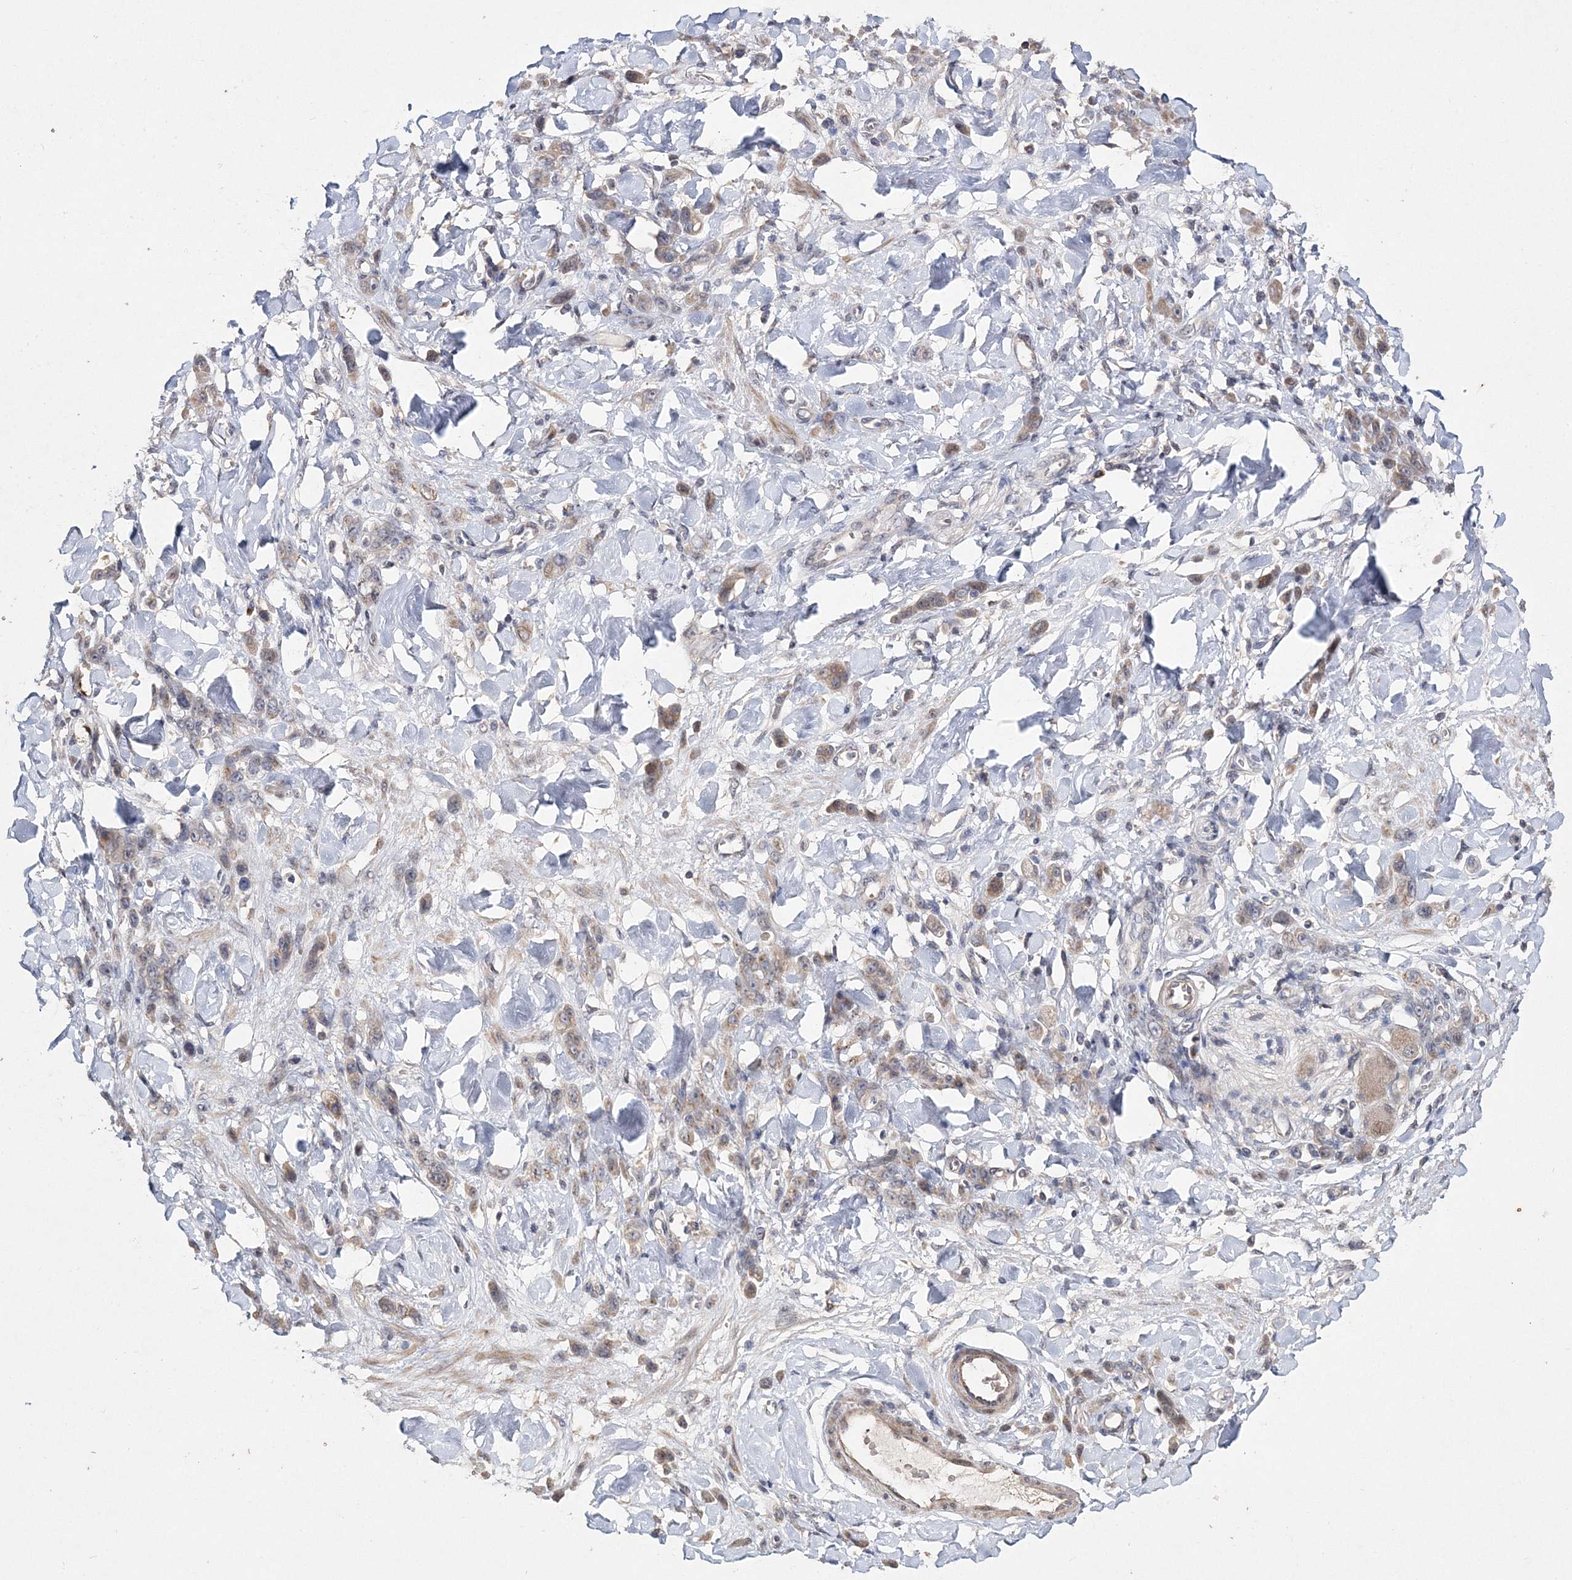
{"staining": {"intensity": "weak", "quantity": "25%-75%", "location": "cytoplasmic/membranous"}, "tissue": "stomach cancer", "cell_type": "Tumor cells", "image_type": "cancer", "snomed": [{"axis": "morphology", "description": "Normal tissue, NOS"}, {"axis": "morphology", "description": "Adenocarcinoma, NOS"}, {"axis": "topography", "description": "Stomach"}], "caption": "Tumor cells exhibit low levels of weak cytoplasmic/membranous expression in approximately 25%-75% of cells in human stomach adenocarcinoma.", "gene": "GJB5", "patient": {"sex": "male", "age": 82}}